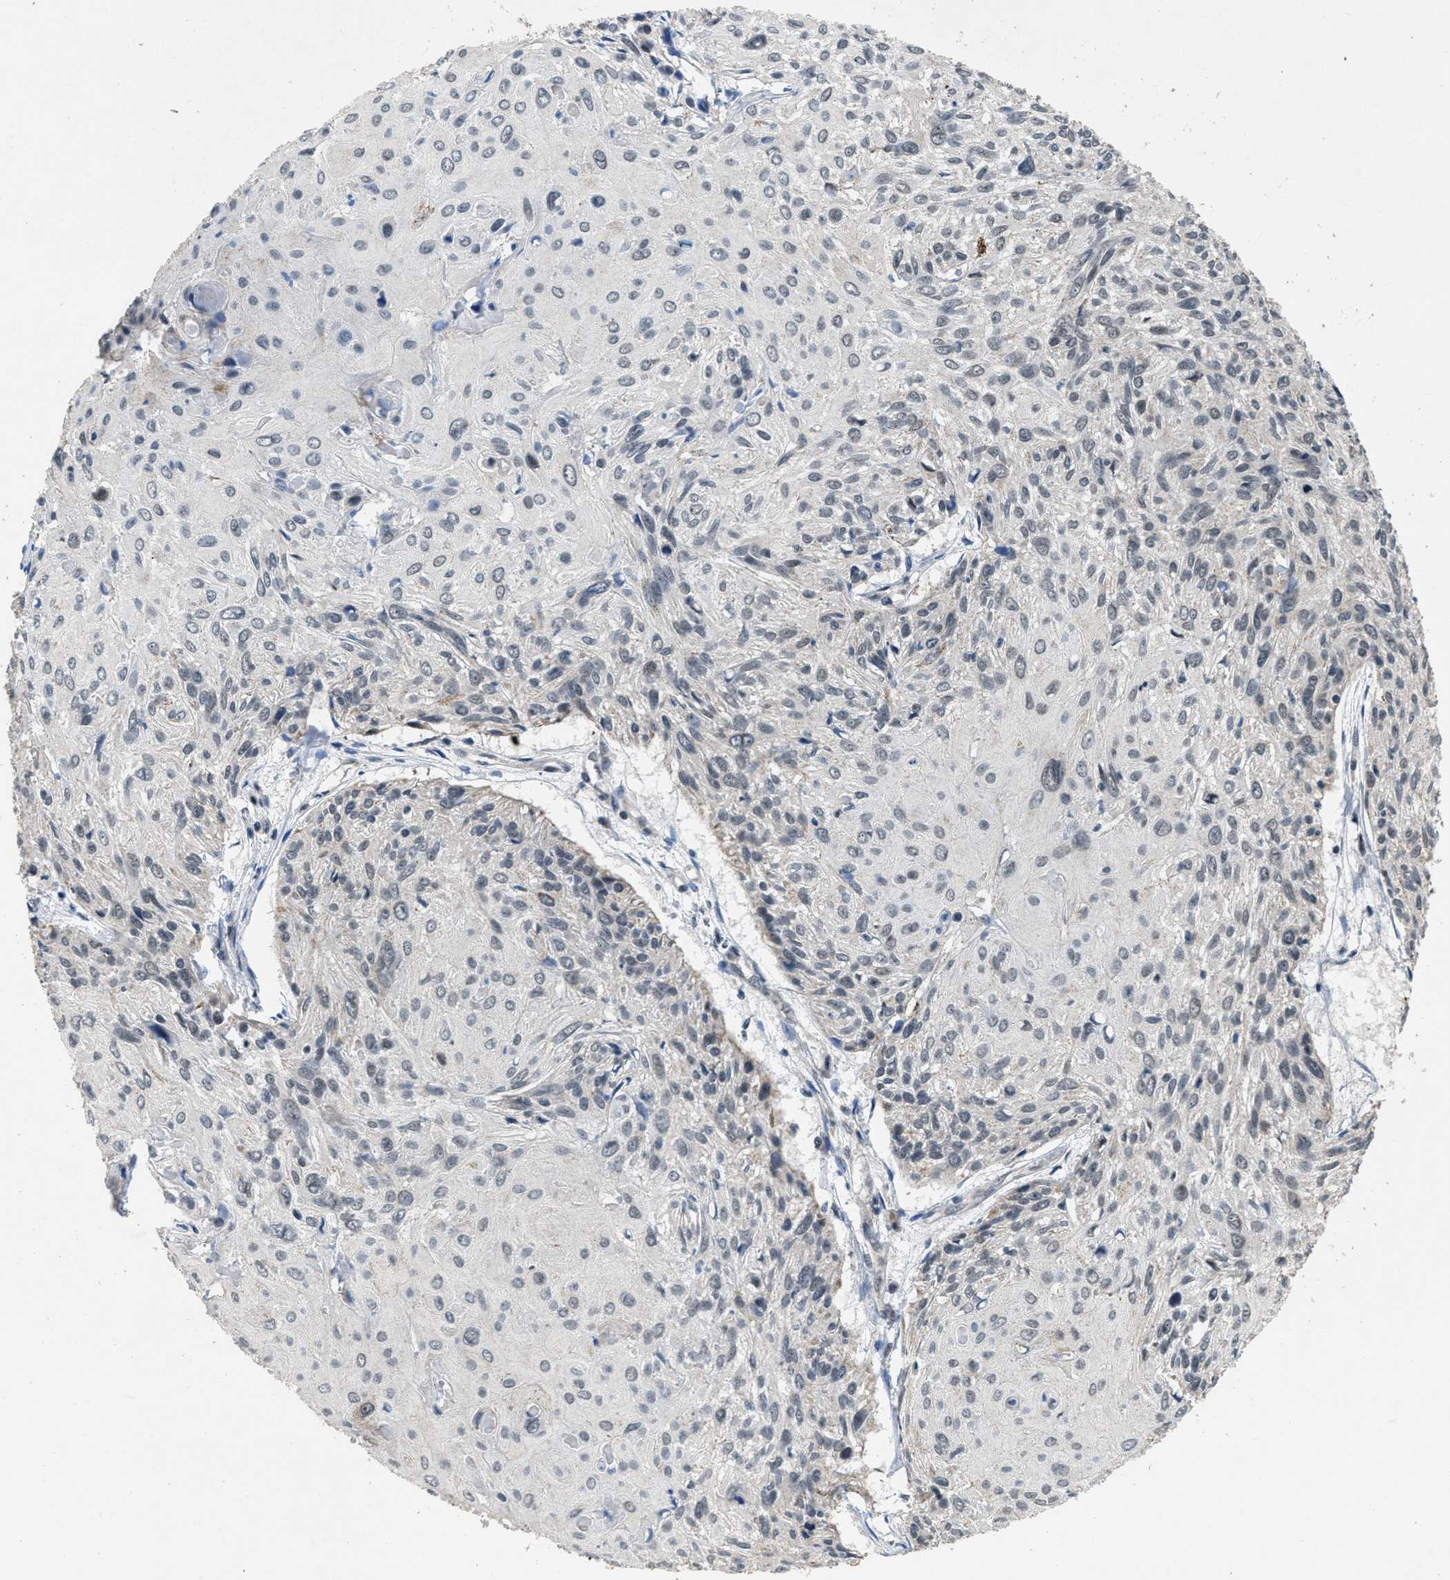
{"staining": {"intensity": "negative", "quantity": "none", "location": "none"}, "tissue": "cervical cancer", "cell_type": "Tumor cells", "image_type": "cancer", "snomed": [{"axis": "morphology", "description": "Squamous cell carcinoma, NOS"}, {"axis": "topography", "description": "Cervix"}], "caption": "Tumor cells show no significant protein expression in cervical cancer.", "gene": "ZNHIT1", "patient": {"sex": "female", "age": 51}}